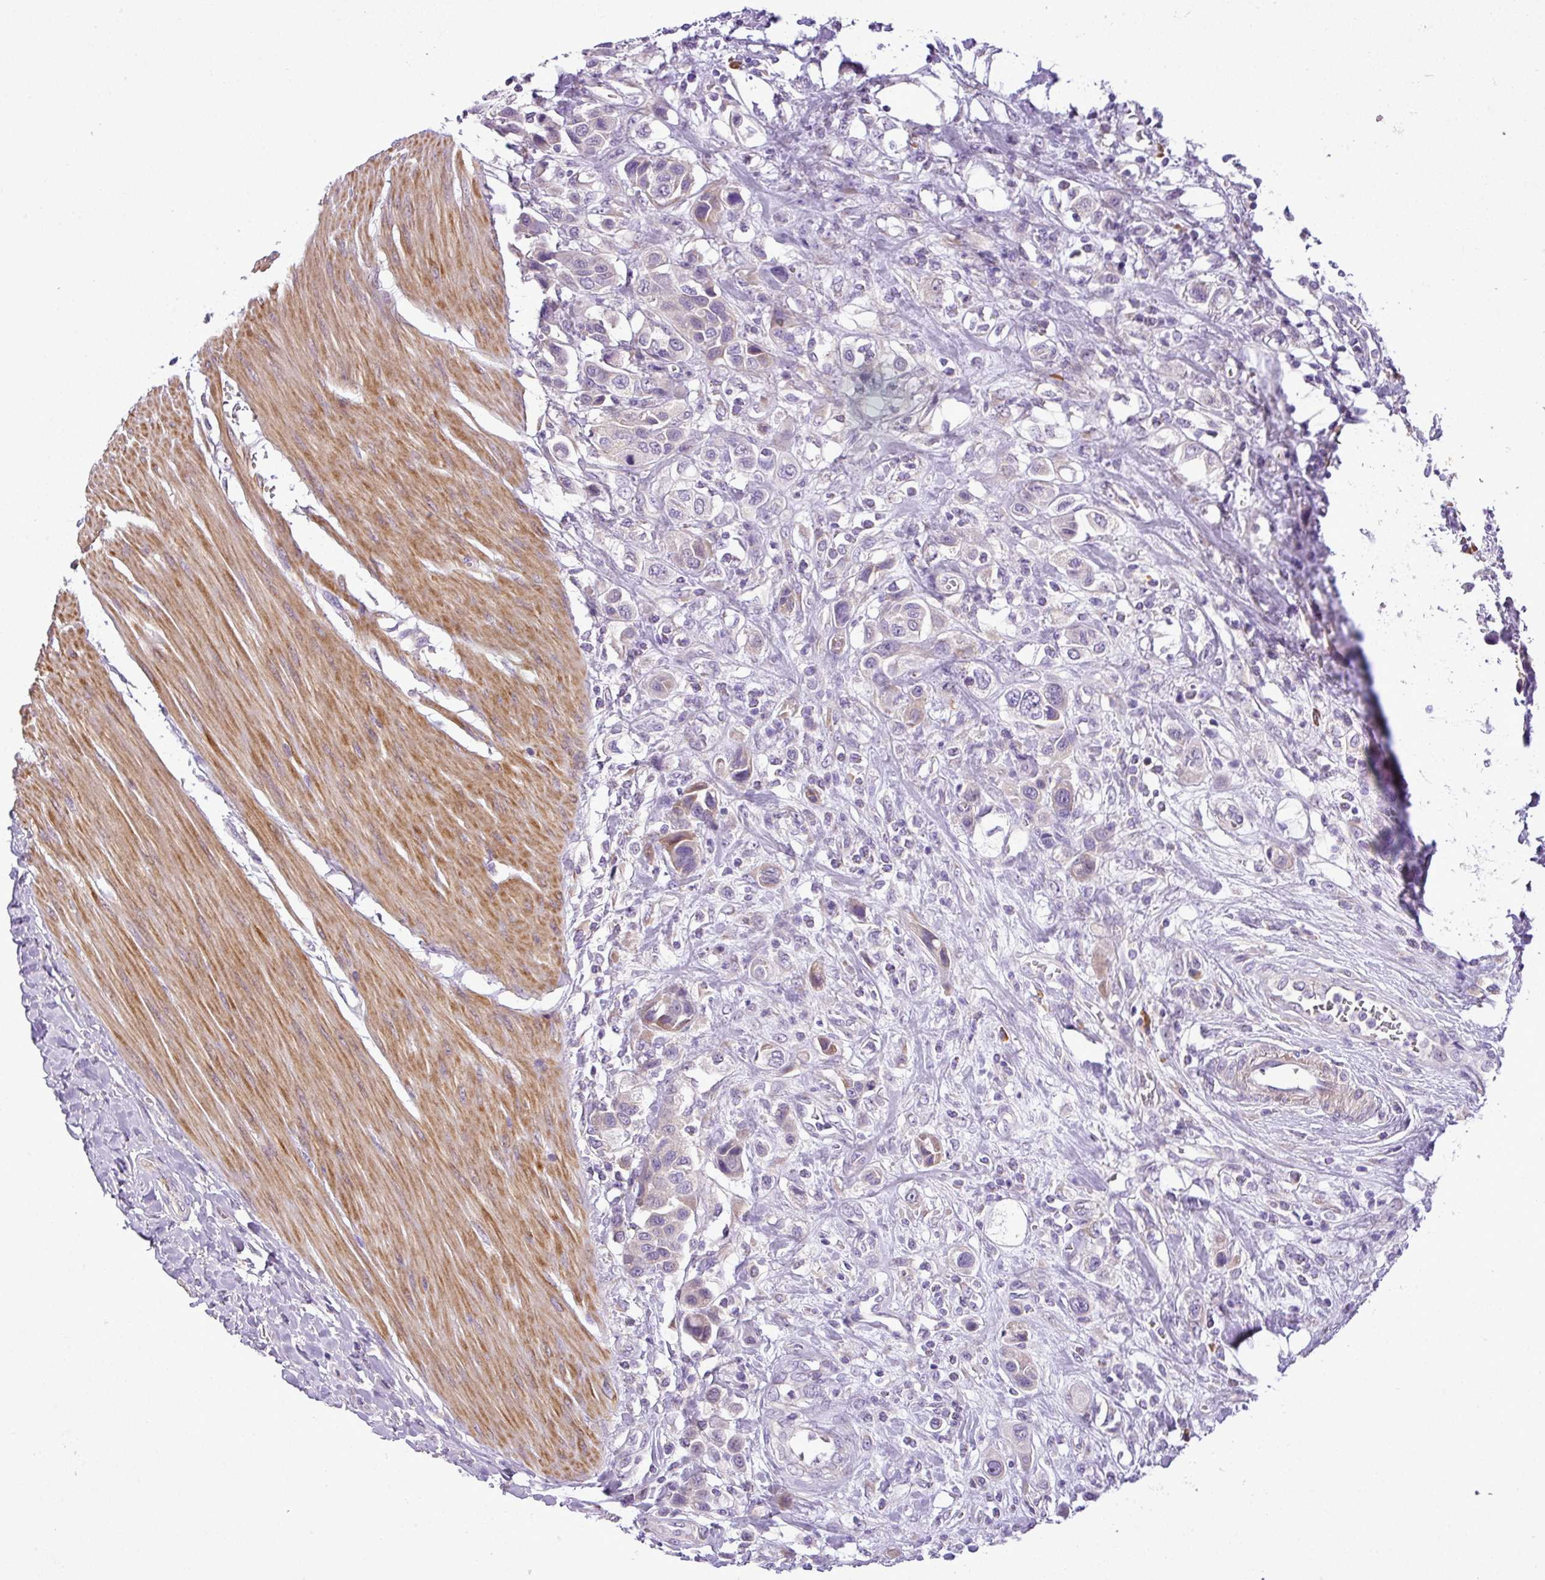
{"staining": {"intensity": "negative", "quantity": "none", "location": "none"}, "tissue": "urothelial cancer", "cell_type": "Tumor cells", "image_type": "cancer", "snomed": [{"axis": "morphology", "description": "Urothelial carcinoma, High grade"}, {"axis": "topography", "description": "Urinary bladder"}], "caption": "High-grade urothelial carcinoma stained for a protein using IHC reveals no staining tumor cells.", "gene": "MOCS3", "patient": {"sex": "male", "age": 50}}